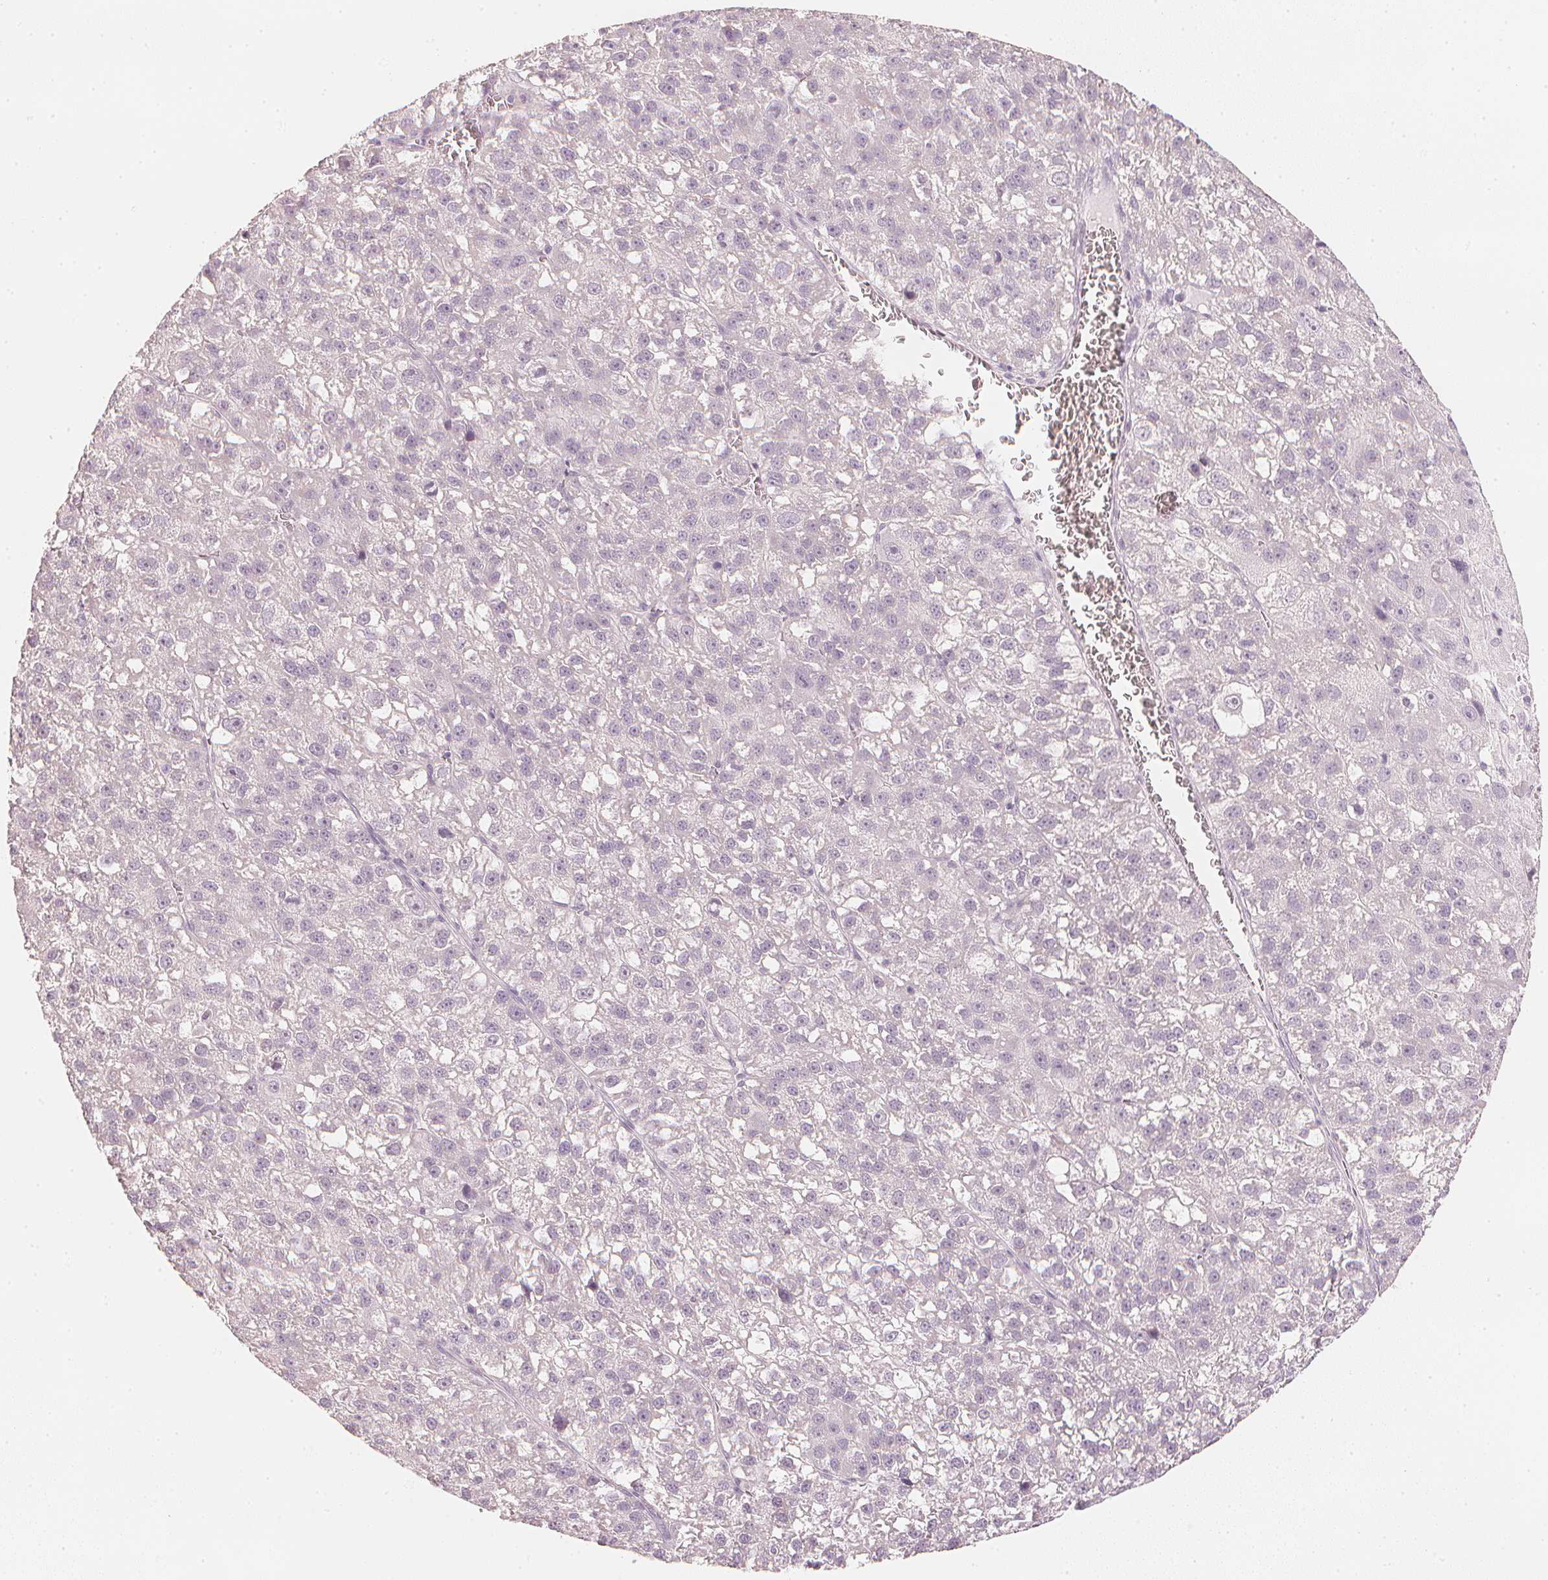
{"staining": {"intensity": "negative", "quantity": "none", "location": "none"}, "tissue": "liver cancer", "cell_type": "Tumor cells", "image_type": "cancer", "snomed": [{"axis": "morphology", "description": "Carcinoma, Hepatocellular, NOS"}, {"axis": "topography", "description": "Liver"}], "caption": "Image shows no protein positivity in tumor cells of hepatocellular carcinoma (liver) tissue.", "gene": "CALB1", "patient": {"sex": "female", "age": 70}}